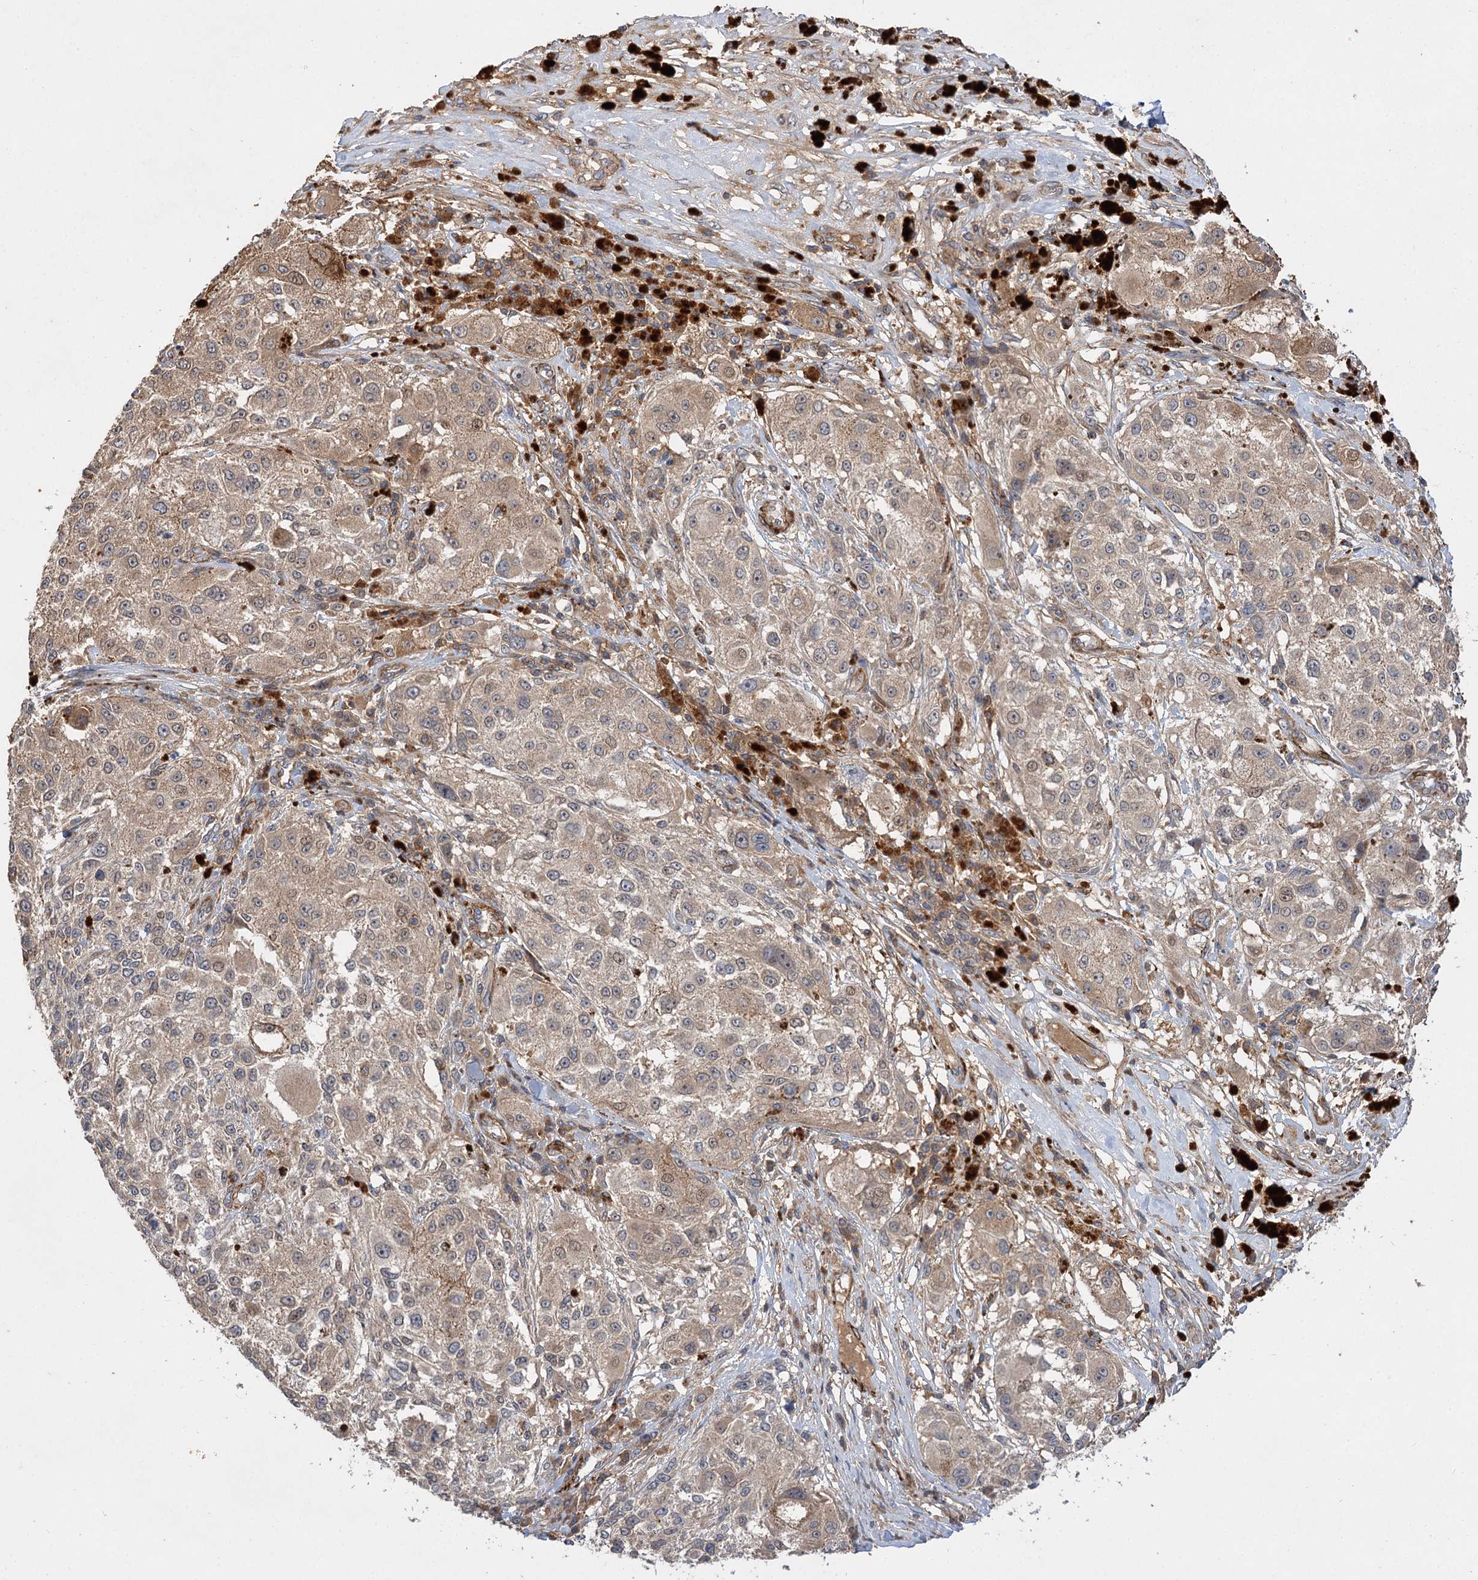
{"staining": {"intensity": "weak", "quantity": ">75%", "location": "cytoplasmic/membranous"}, "tissue": "melanoma", "cell_type": "Tumor cells", "image_type": "cancer", "snomed": [{"axis": "morphology", "description": "Necrosis, NOS"}, {"axis": "morphology", "description": "Malignant melanoma, NOS"}, {"axis": "topography", "description": "Skin"}], "caption": "Protein analysis of melanoma tissue reveals weak cytoplasmic/membranous positivity in about >75% of tumor cells. Using DAB (3,3'-diaminobenzidine) (brown) and hematoxylin (blue) stains, captured at high magnification using brightfield microscopy.", "gene": "FBXW8", "patient": {"sex": "female", "age": 87}}